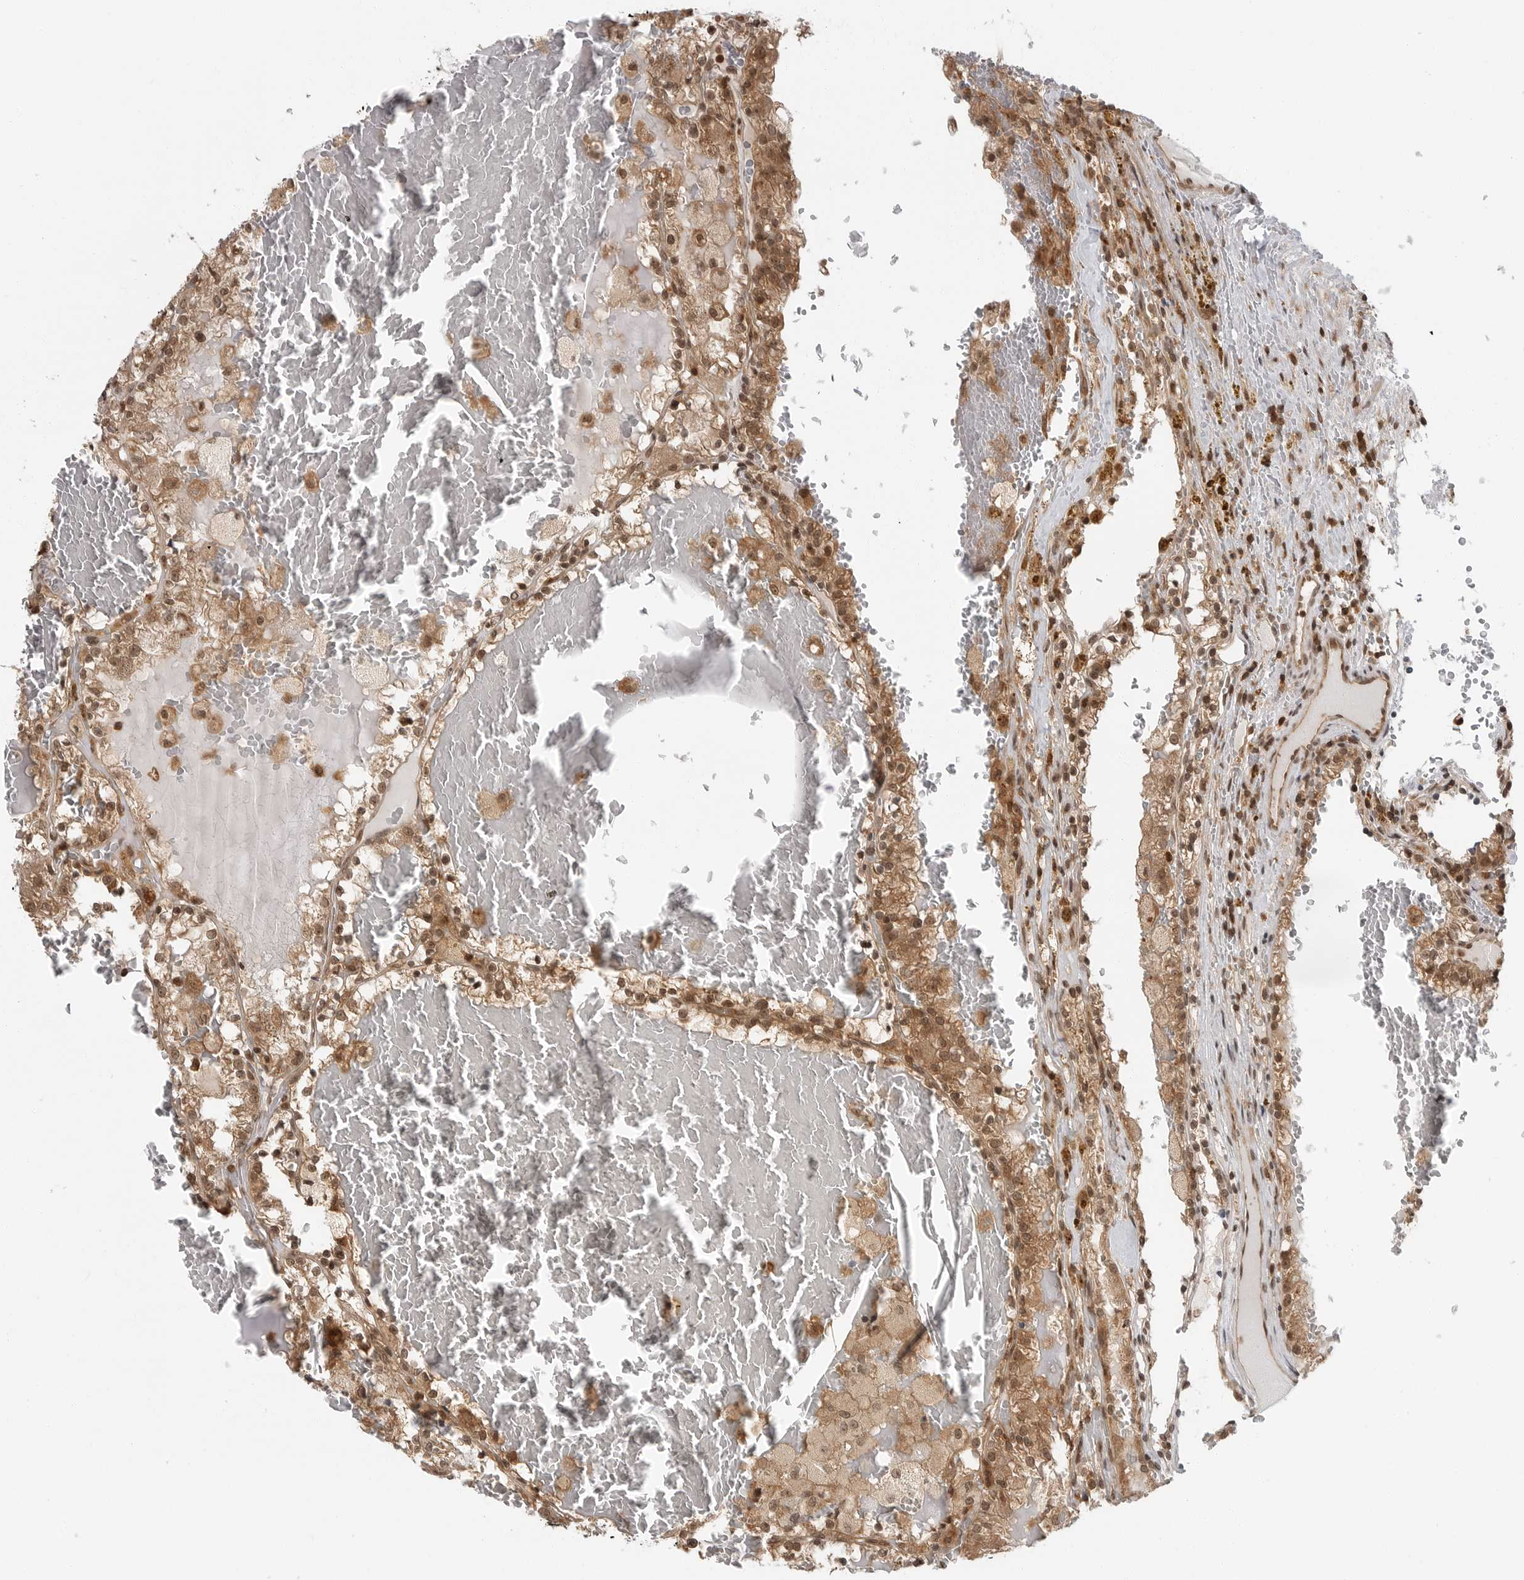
{"staining": {"intensity": "moderate", "quantity": ">75%", "location": "cytoplasmic/membranous,nuclear"}, "tissue": "renal cancer", "cell_type": "Tumor cells", "image_type": "cancer", "snomed": [{"axis": "morphology", "description": "Adenocarcinoma, NOS"}, {"axis": "topography", "description": "Kidney"}], "caption": "IHC image of human renal cancer stained for a protein (brown), which exhibits medium levels of moderate cytoplasmic/membranous and nuclear expression in about >75% of tumor cells.", "gene": "SZRD1", "patient": {"sex": "female", "age": 56}}